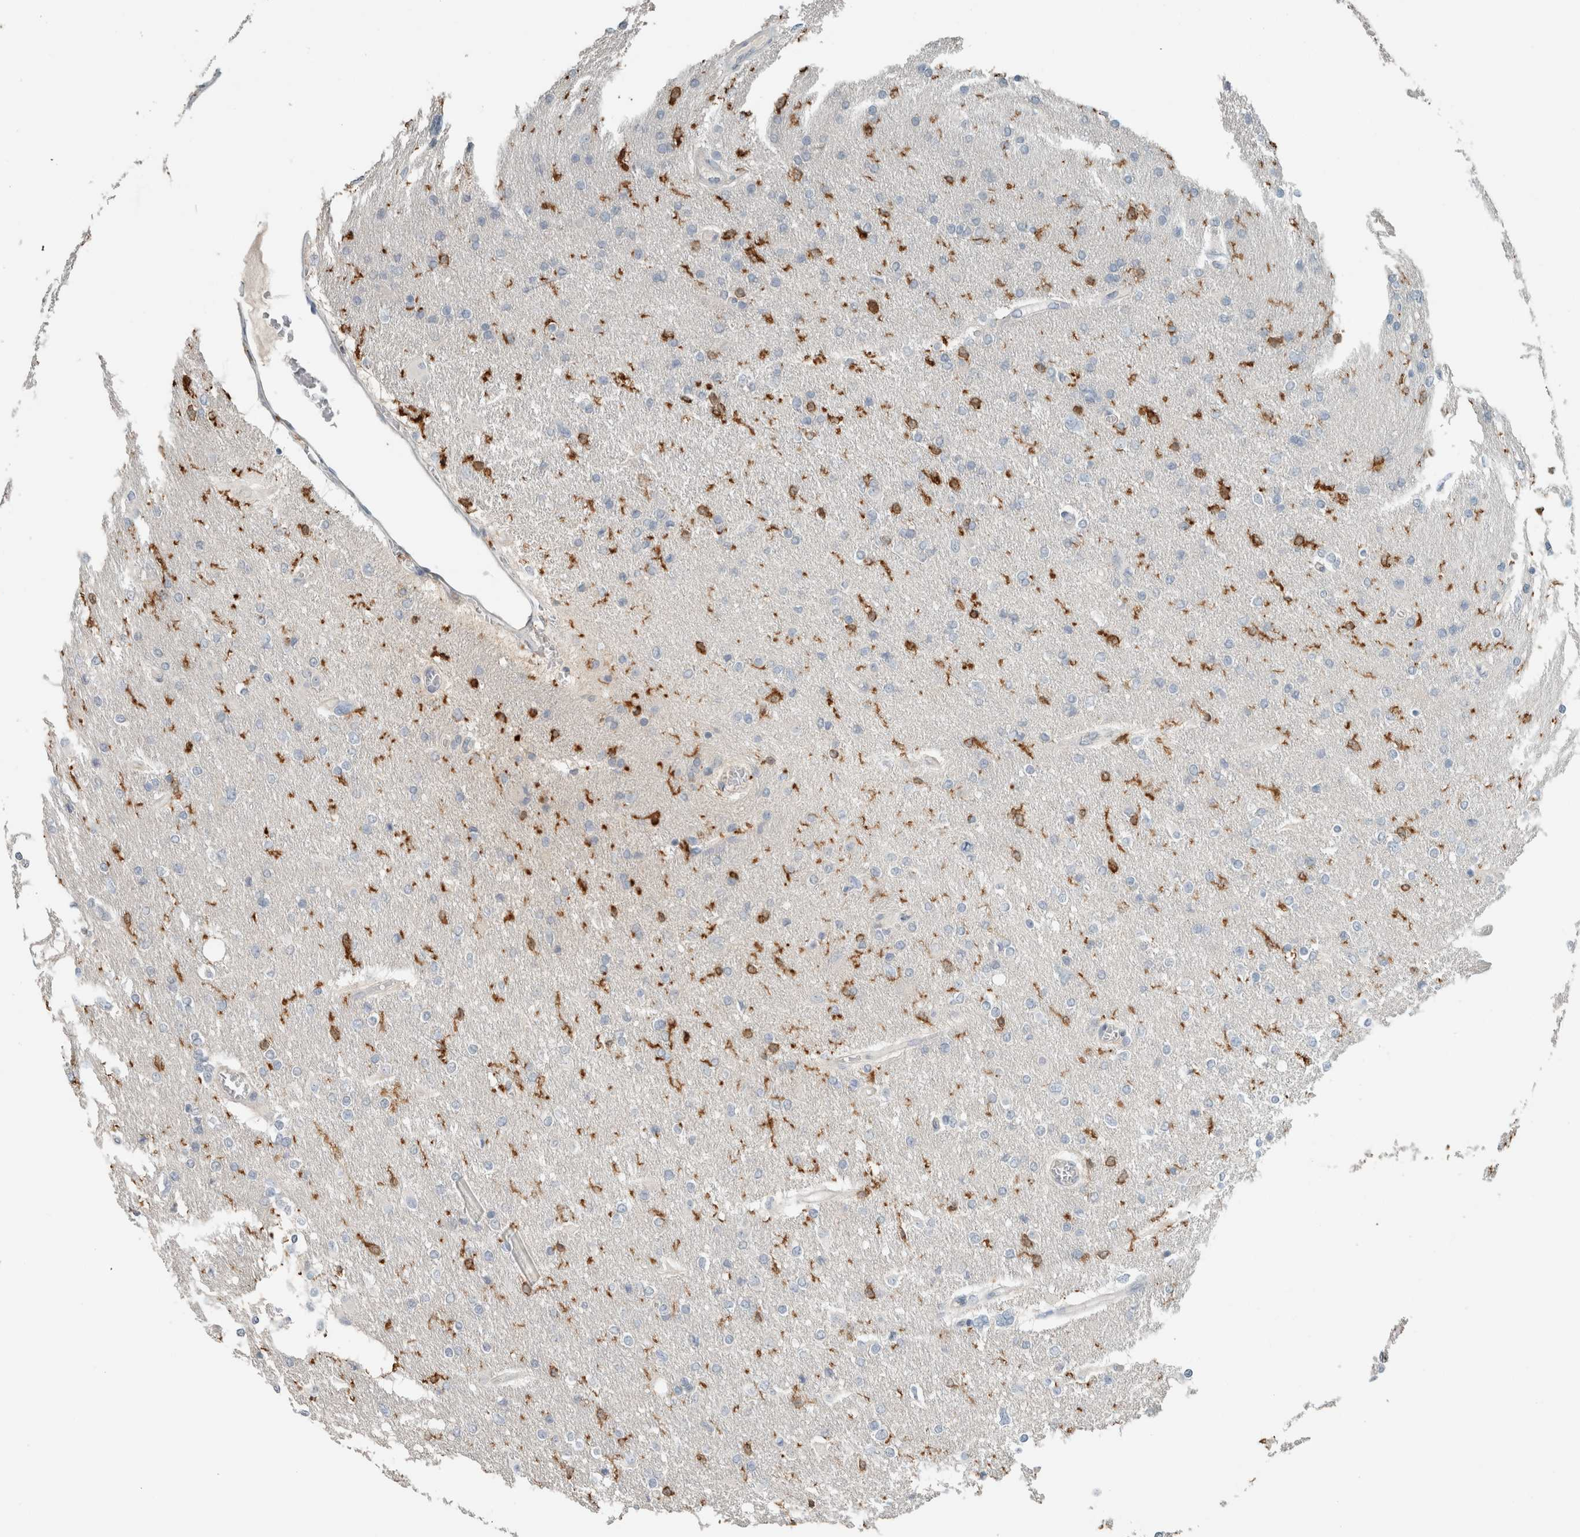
{"staining": {"intensity": "negative", "quantity": "none", "location": "none"}, "tissue": "glioma", "cell_type": "Tumor cells", "image_type": "cancer", "snomed": [{"axis": "morphology", "description": "Glioma, malignant, High grade"}, {"axis": "topography", "description": "Cerebral cortex"}], "caption": "Human glioma stained for a protein using immunohistochemistry demonstrates no staining in tumor cells.", "gene": "SCIN", "patient": {"sex": "female", "age": 36}}